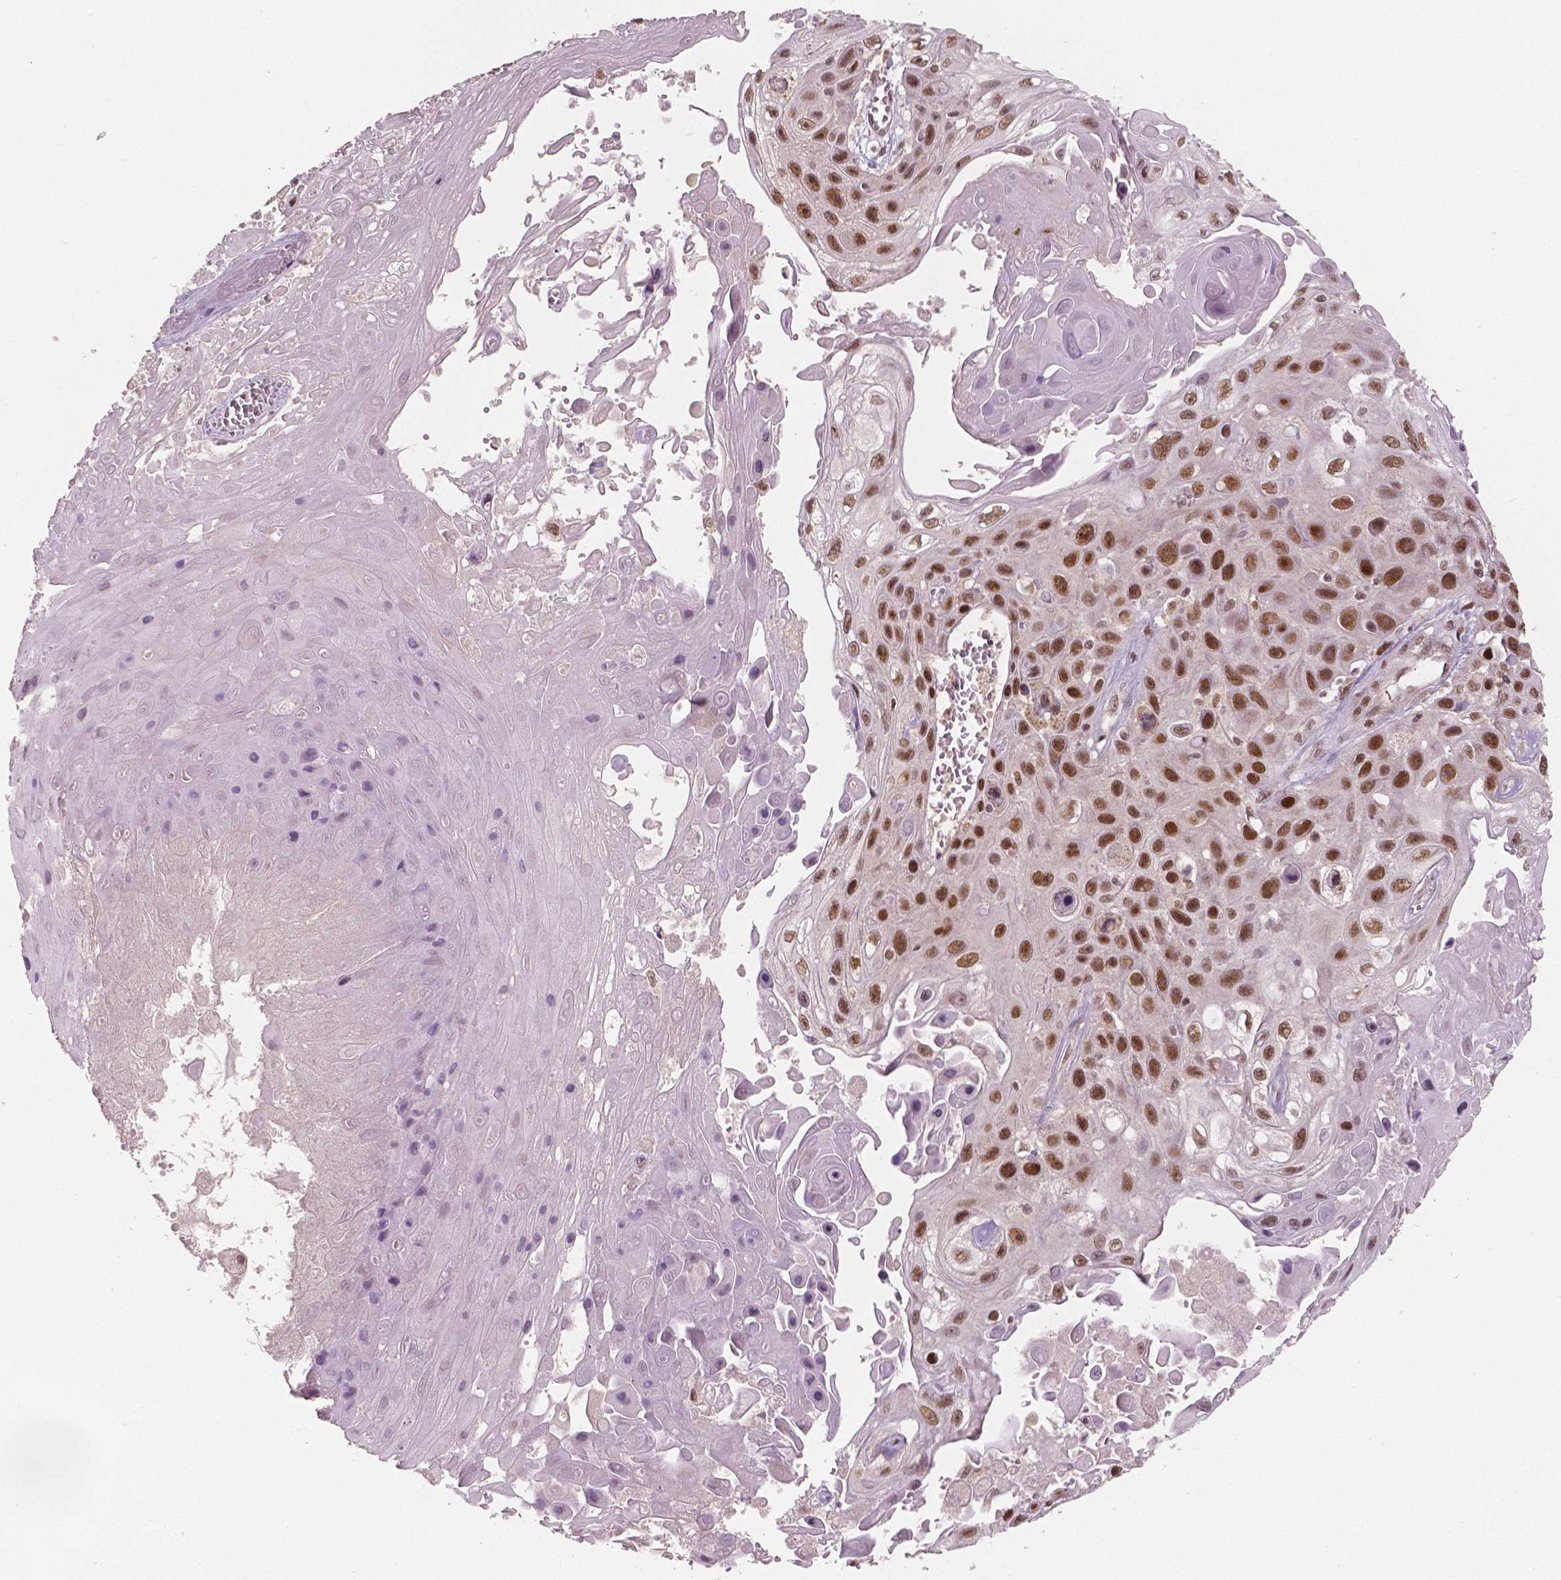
{"staining": {"intensity": "strong", "quantity": ">75%", "location": "nuclear"}, "tissue": "skin cancer", "cell_type": "Tumor cells", "image_type": "cancer", "snomed": [{"axis": "morphology", "description": "Squamous cell carcinoma, NOS"}, {"axis": "topography", "description": "Skin"}], "caption": "A brown stain labels strong nuclear expression of a protein in human squamous cell carcinoma (skin) tumor cells. (brown staining indicates protein expression, while blue staining denotes nuclei).", "gene": "NSD2", "patient": {"sex": "male", "age": 82}}